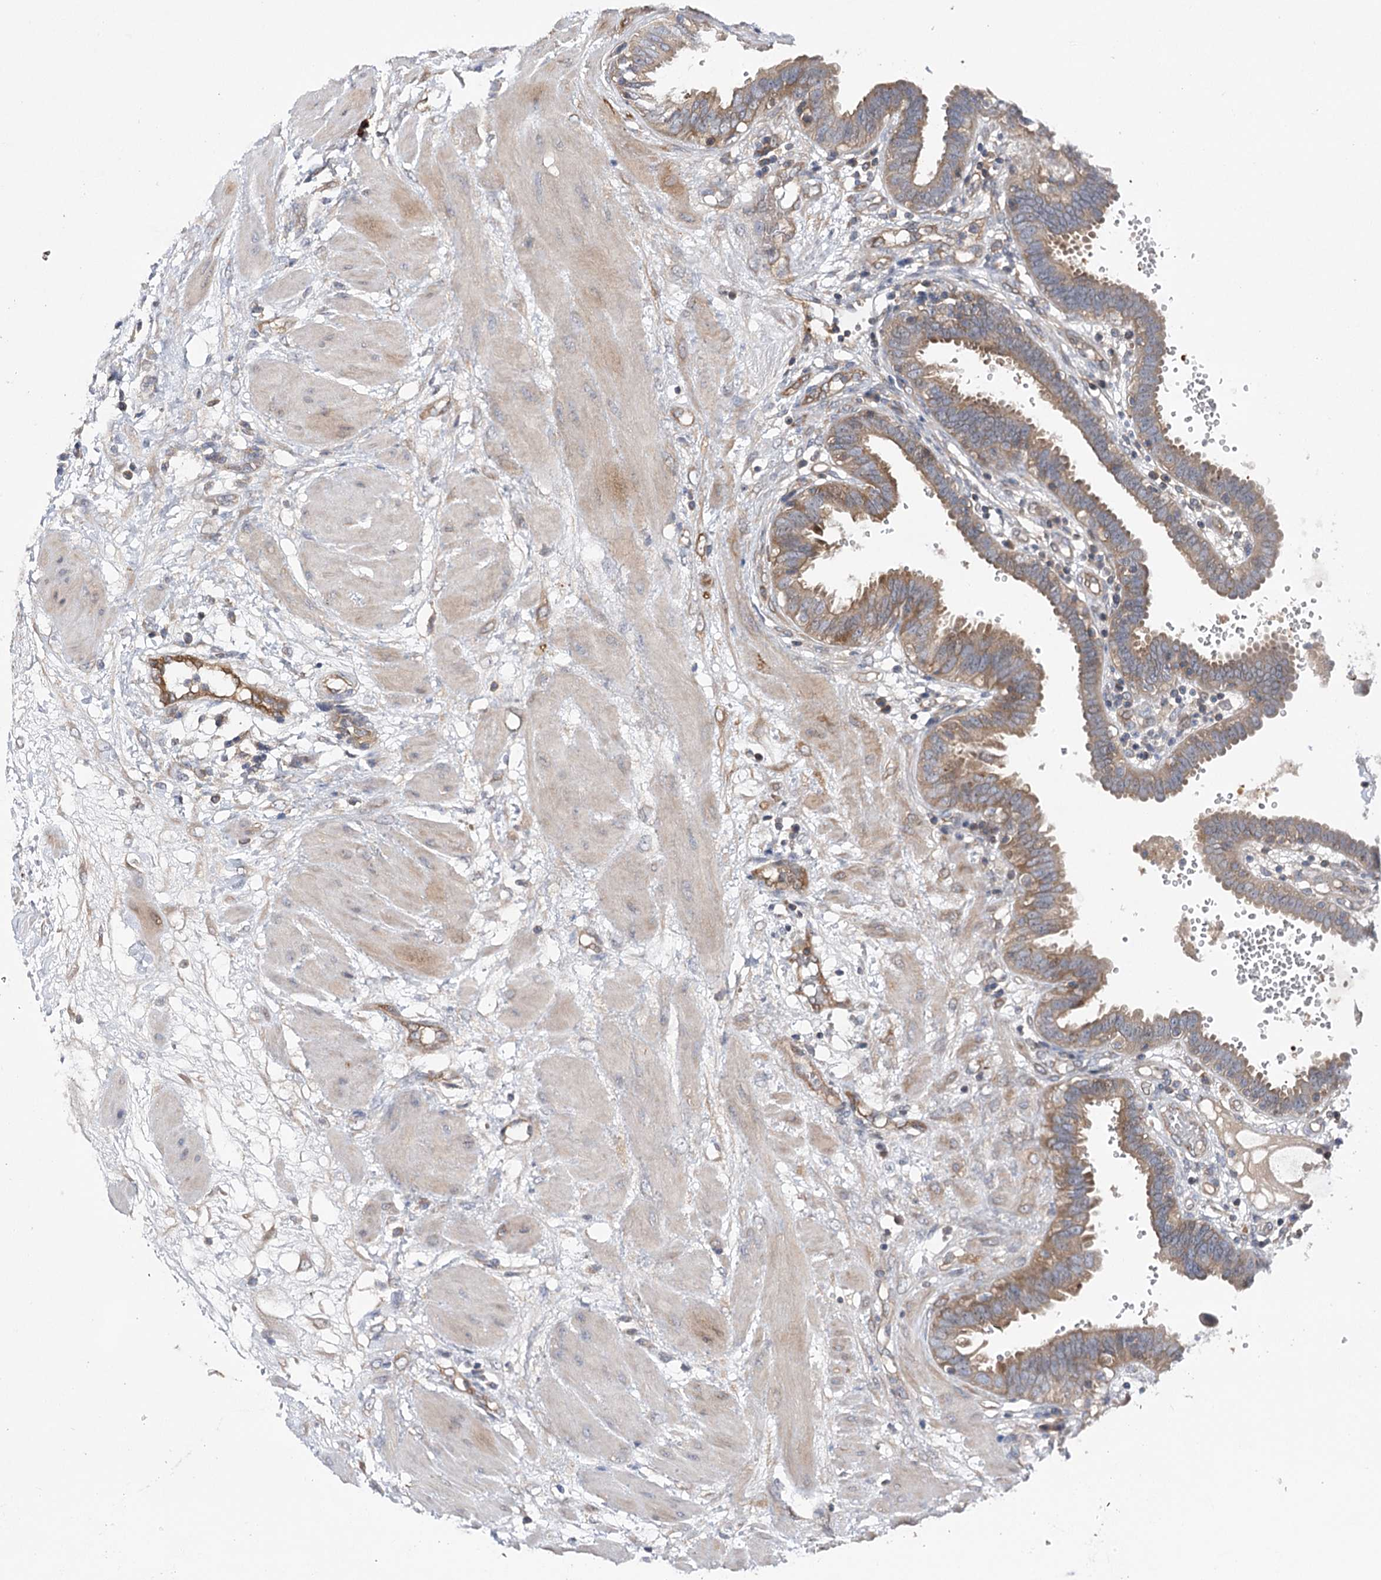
{"staining": {"intensity": "moderate", "quantity": ">75%", "location": "cytoplasmic/membranous"}, "tissue": "fallopian tube", "cell_type": "Glandular cells", "image_type": "normal", "snomed": [{"axis": "morphology", "description": "Normal tissue, NOS"}, {"axis": "topography", "description": "Fallopian tube"}, {"axis": "topography", "description": "Placenta"}], "caption": "A medium amount of moderate cytoplasmic/membranous expression is seen in about >75% of glandular cells in normal fallopian tube. Using DAB (3,3'-diaminobenzidine) (brown) and hematoxylin (blue) stains, captured at high magnification using brightfield microscopy.", "gene": "BCR", "patient": {"sex": "female", "age": 32}}